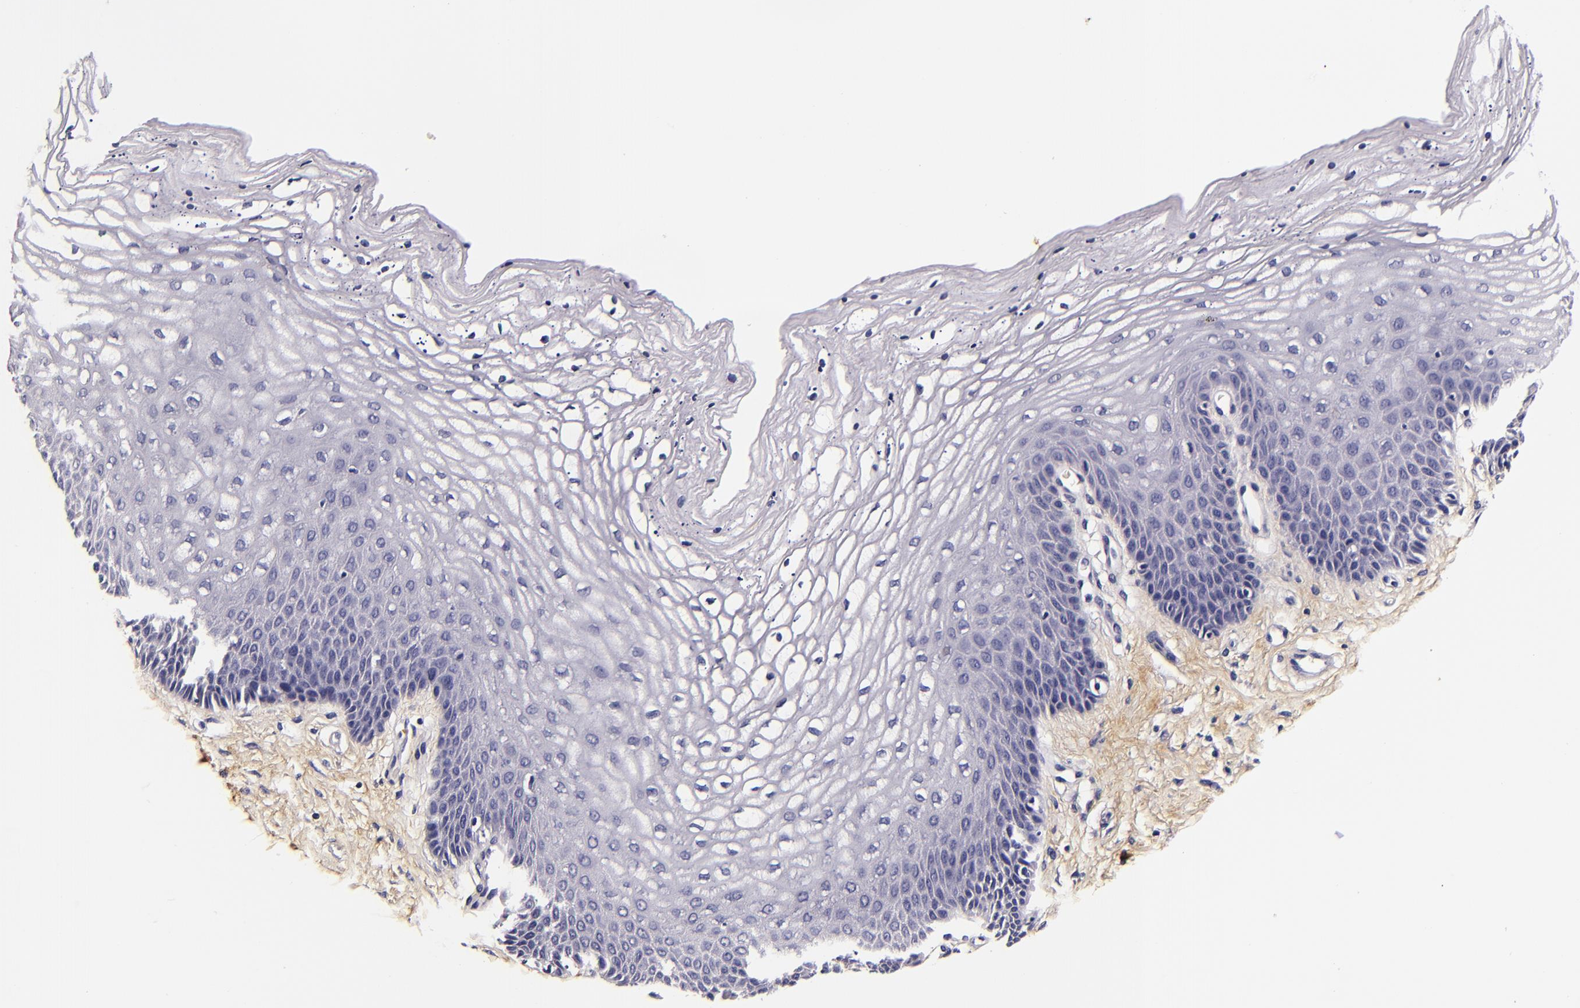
{"staining": {"intensity": "negative", "quantity": "none", "location": "none"}, "tissue": "vagina", "cell_type": "Squamous epithelial cells", "image_type": "normal", "snomed": [{"axis": "morphology", "description": "Normal tissue, NOS"}, {"axis": "topography", "description": "Vagina"}], "caption": "Immunohistochemical staining of unremarkable vagina demonstrates no significant positivity in squamous epithelial cells. (DAB immunohistochemistry (IHC), high magnification).", "gene": "FBN1", "patient": {"sex": "female", "age": 68}}